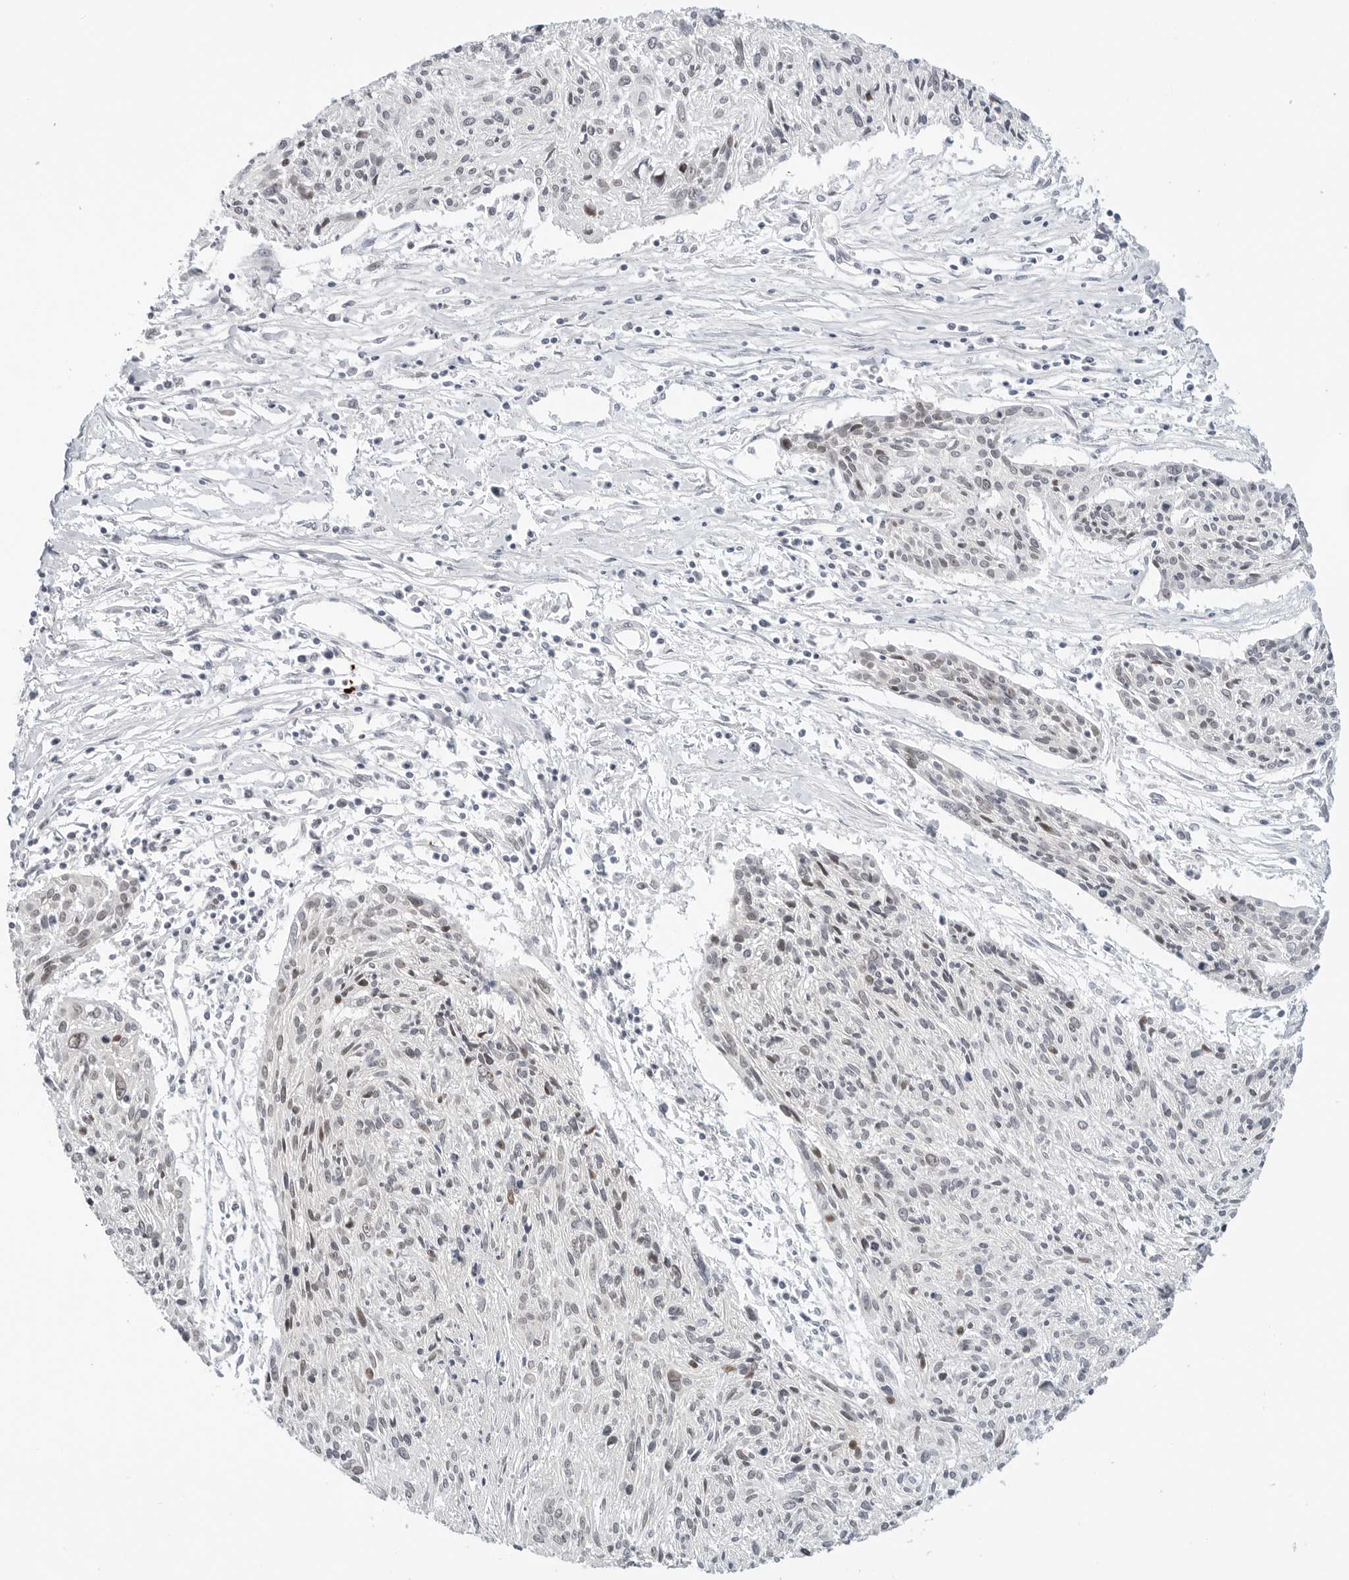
{"staining": {"intensity": "negative", "quantity": "none", "location": "none"}, "tissue": "cervical cancer", "cell_type": "Tumor cells", "image_type": "cancer", "snomed": [{"axis": "morphology", "description": "Squamous cell carcinoma, NOS"}, {"axis": "topography", "description": "Cervix"}], "caption": "The histopathology image displays no staining of tumor cells in cervical squamous cell carcinoma.", "gene": "TSEN2", "patient": {"sex": "female", "age": 51}}